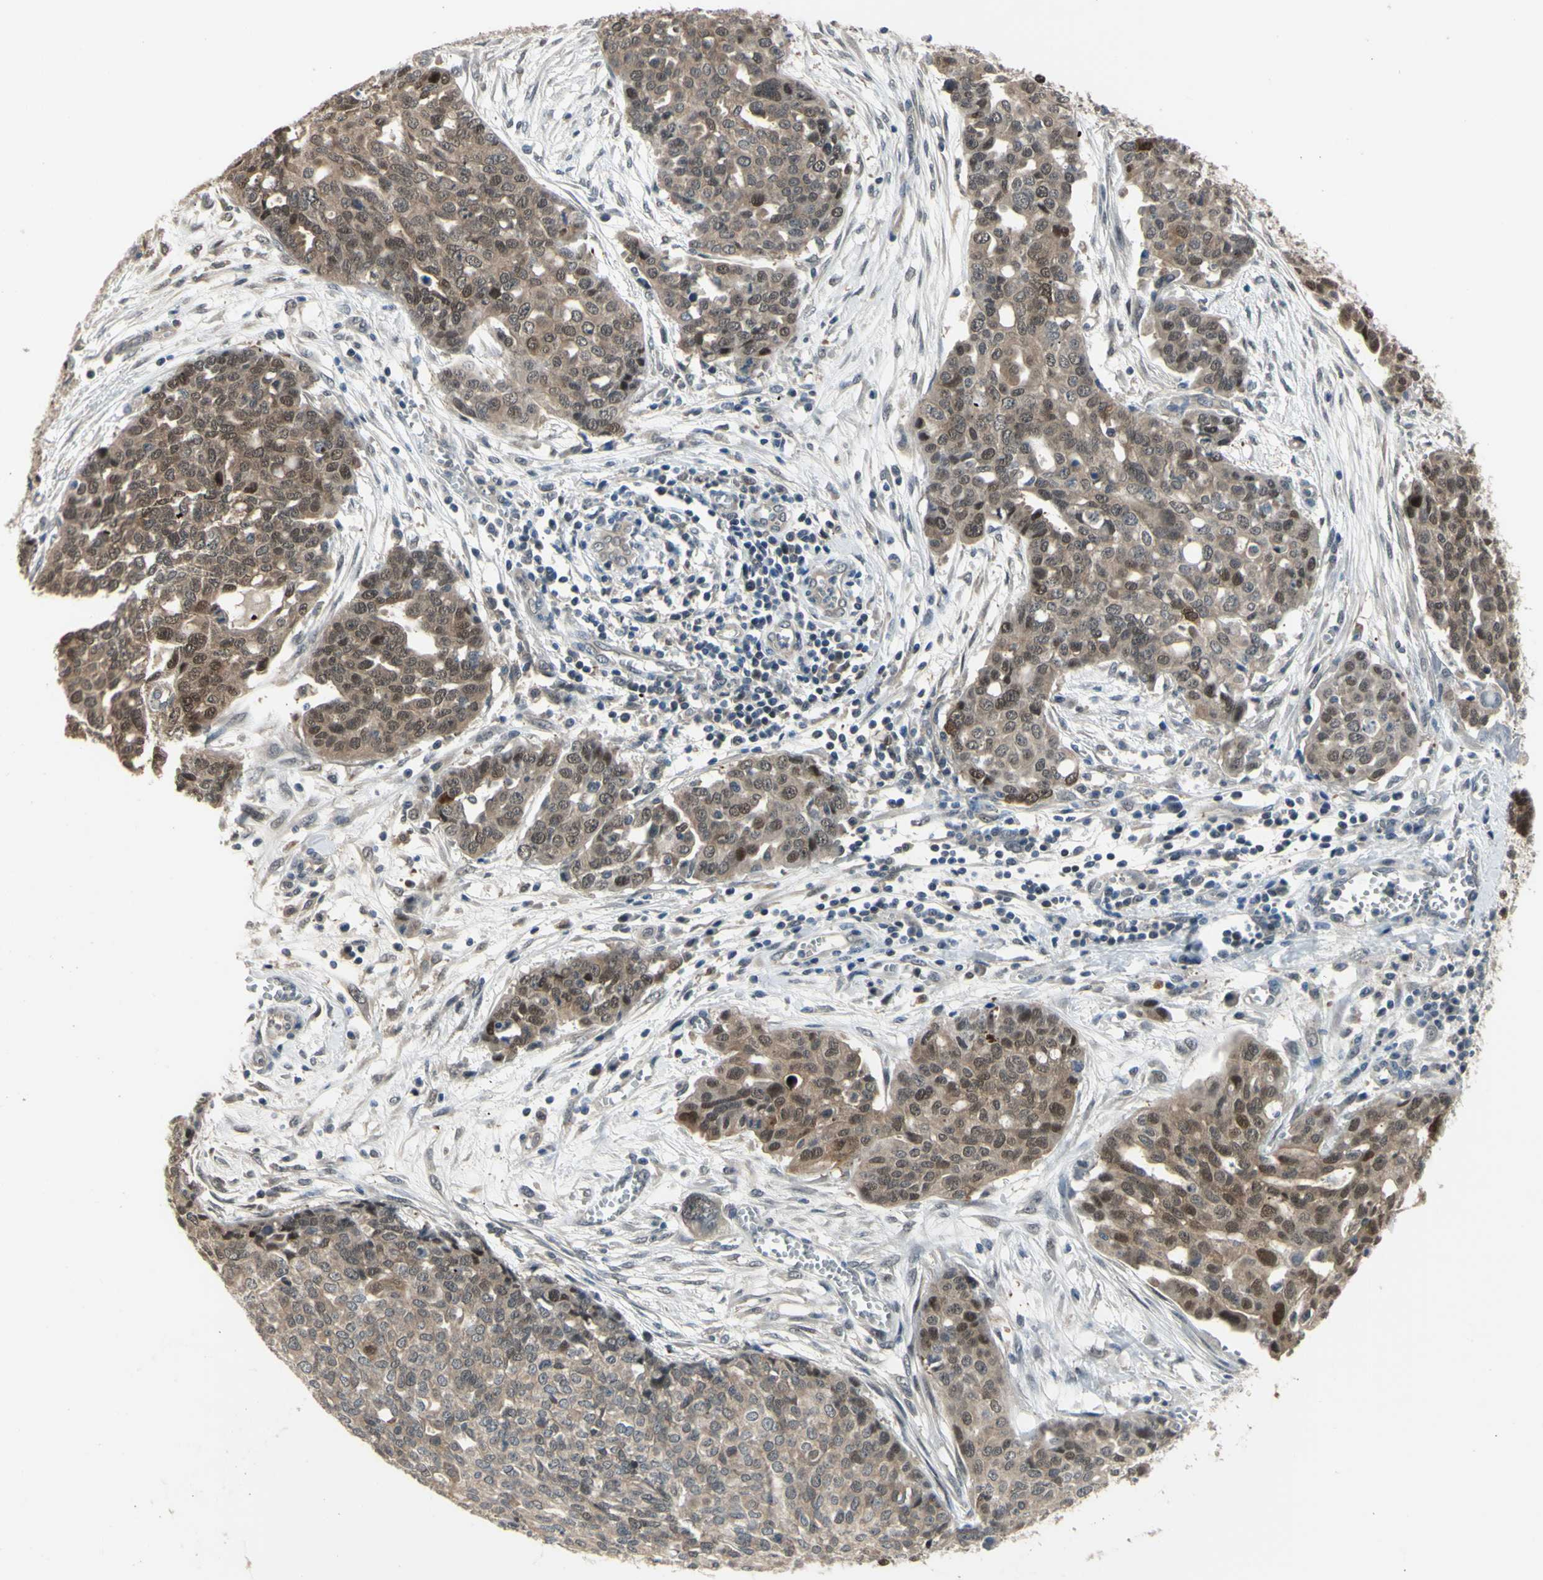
{"staining": {"intensity": "moderate", "quantity": ">75%", "location": "cytoplasmic/membranous,nuclear"}, "tissue": "ovarian cancer", "cell_type": "Tumor cells", "image_type": "cancer", "snomed": [{"axis": "morphology", "description": "Cystadenocarcinoma, serous, NOS"}, {"axis": "topography", "description": "Soft tissue"}, {"axis": "topography", "description": "Ovary"}], "caption": "DAB immunohistochemical staining of serous cystadenocarcinoma (ovarian) shows moderate cytoplasmic/membranous and nuclear protein positivity in approximately >75% of tumor cells.", "gene": "HSPA4", "patient": {"sex": "female", "age": 57}}